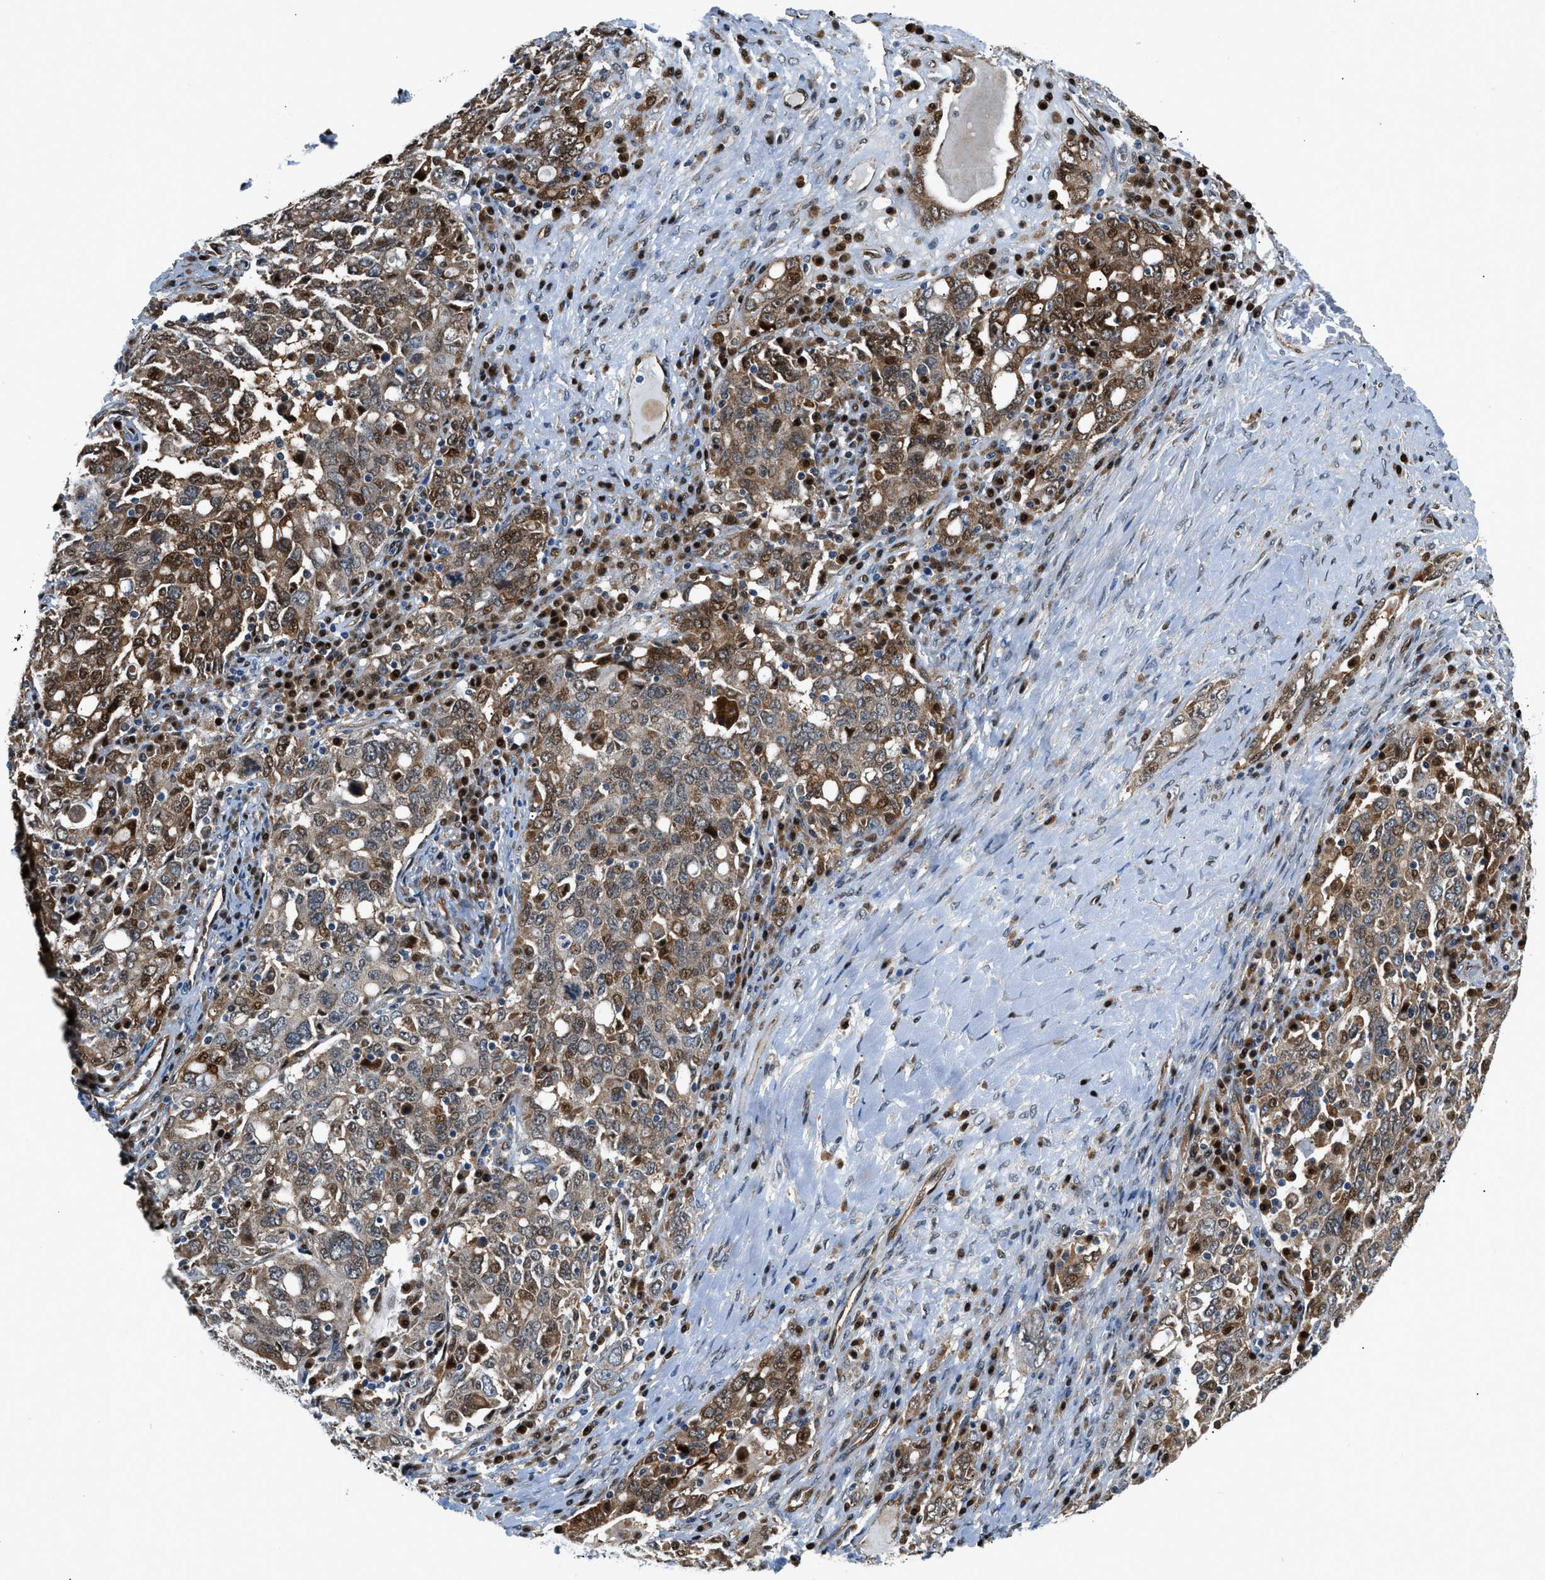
{"staining": {"intensity": "strong", "quantity": ">75%", "location": "cytoplasmic/membranous,nuclear"}, "tissue": "ovarian cancer", "cell_type": "Tumor cells", "image_type": "cancer", "snomed": [{"axis": "morphology", "description": "Carcinoma, endometroid"}, {"axis": "topography", "description": "Ovary"}], "caption": "There is high levels of strong cytoplasmic/membranous and nuclear staining in tumor cells of ovarian endometroid carcinoma, as demonstrated by immunohistochemical staining (brown color).", "gene": "YWHAE", "patient": {"sex": "female", "age": 62}}